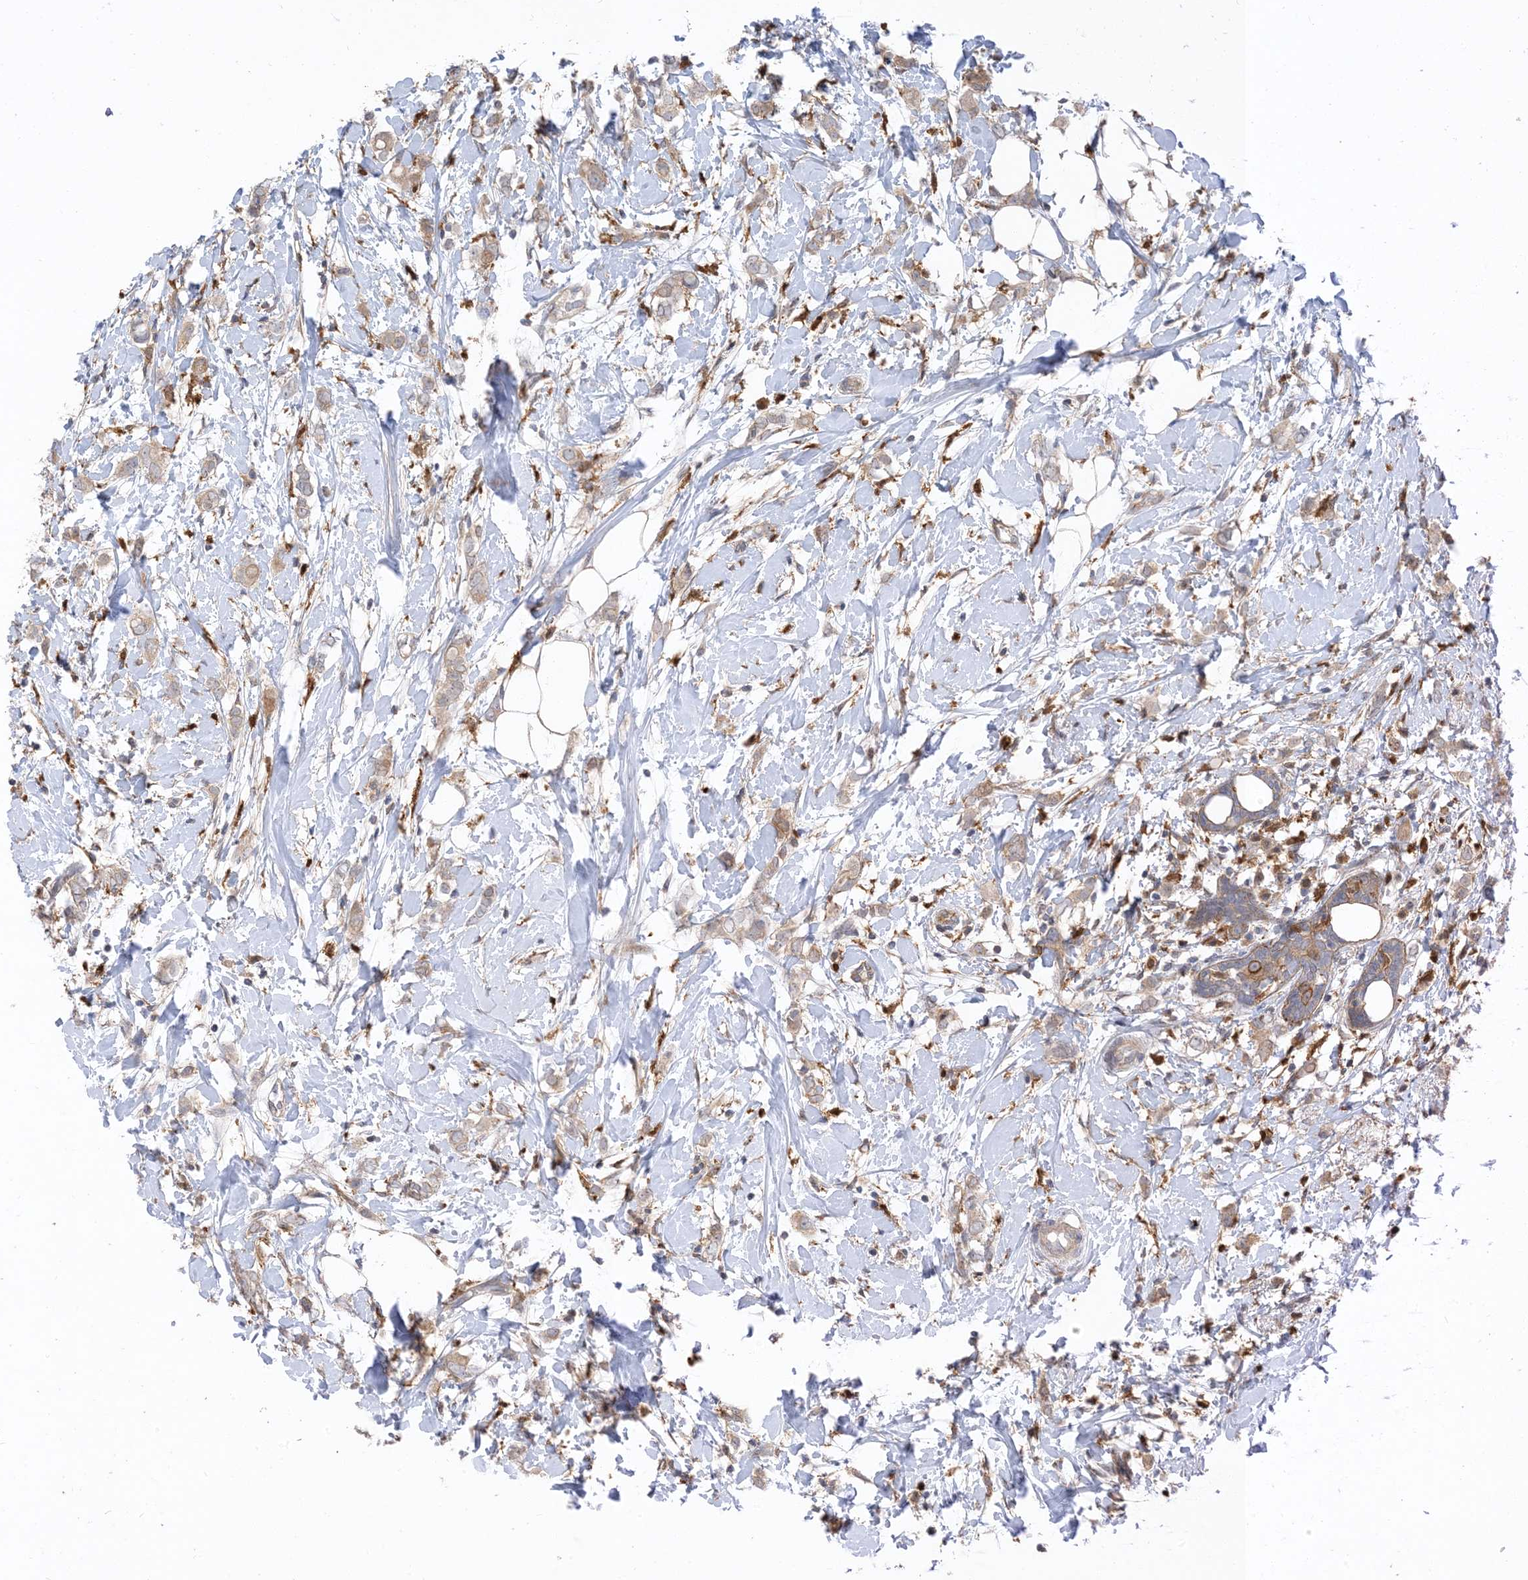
{"staining": {"intensity": "weak", "quantity": ">75%", "location": "cytoplasmic/membranous"}, "tissue": "breast cancer", "cell_type": "Tumor cells", "image_type": "cancer", "snomed": [{"axis": "morphology", "description": "Normal tissue, NOS"}, {"axis": "morphology", "description": "Lobular carcinoma"}, {"axis": "topography", "description": "Breast"}], "caption": "Immunohistochemical staining of breast cancer shows low levels of weak cytoplasmic/membranous protein expression in about >75% of tumor cells.", "gene": "NAGK", "patient": {"sex": "female", "age": 47}}